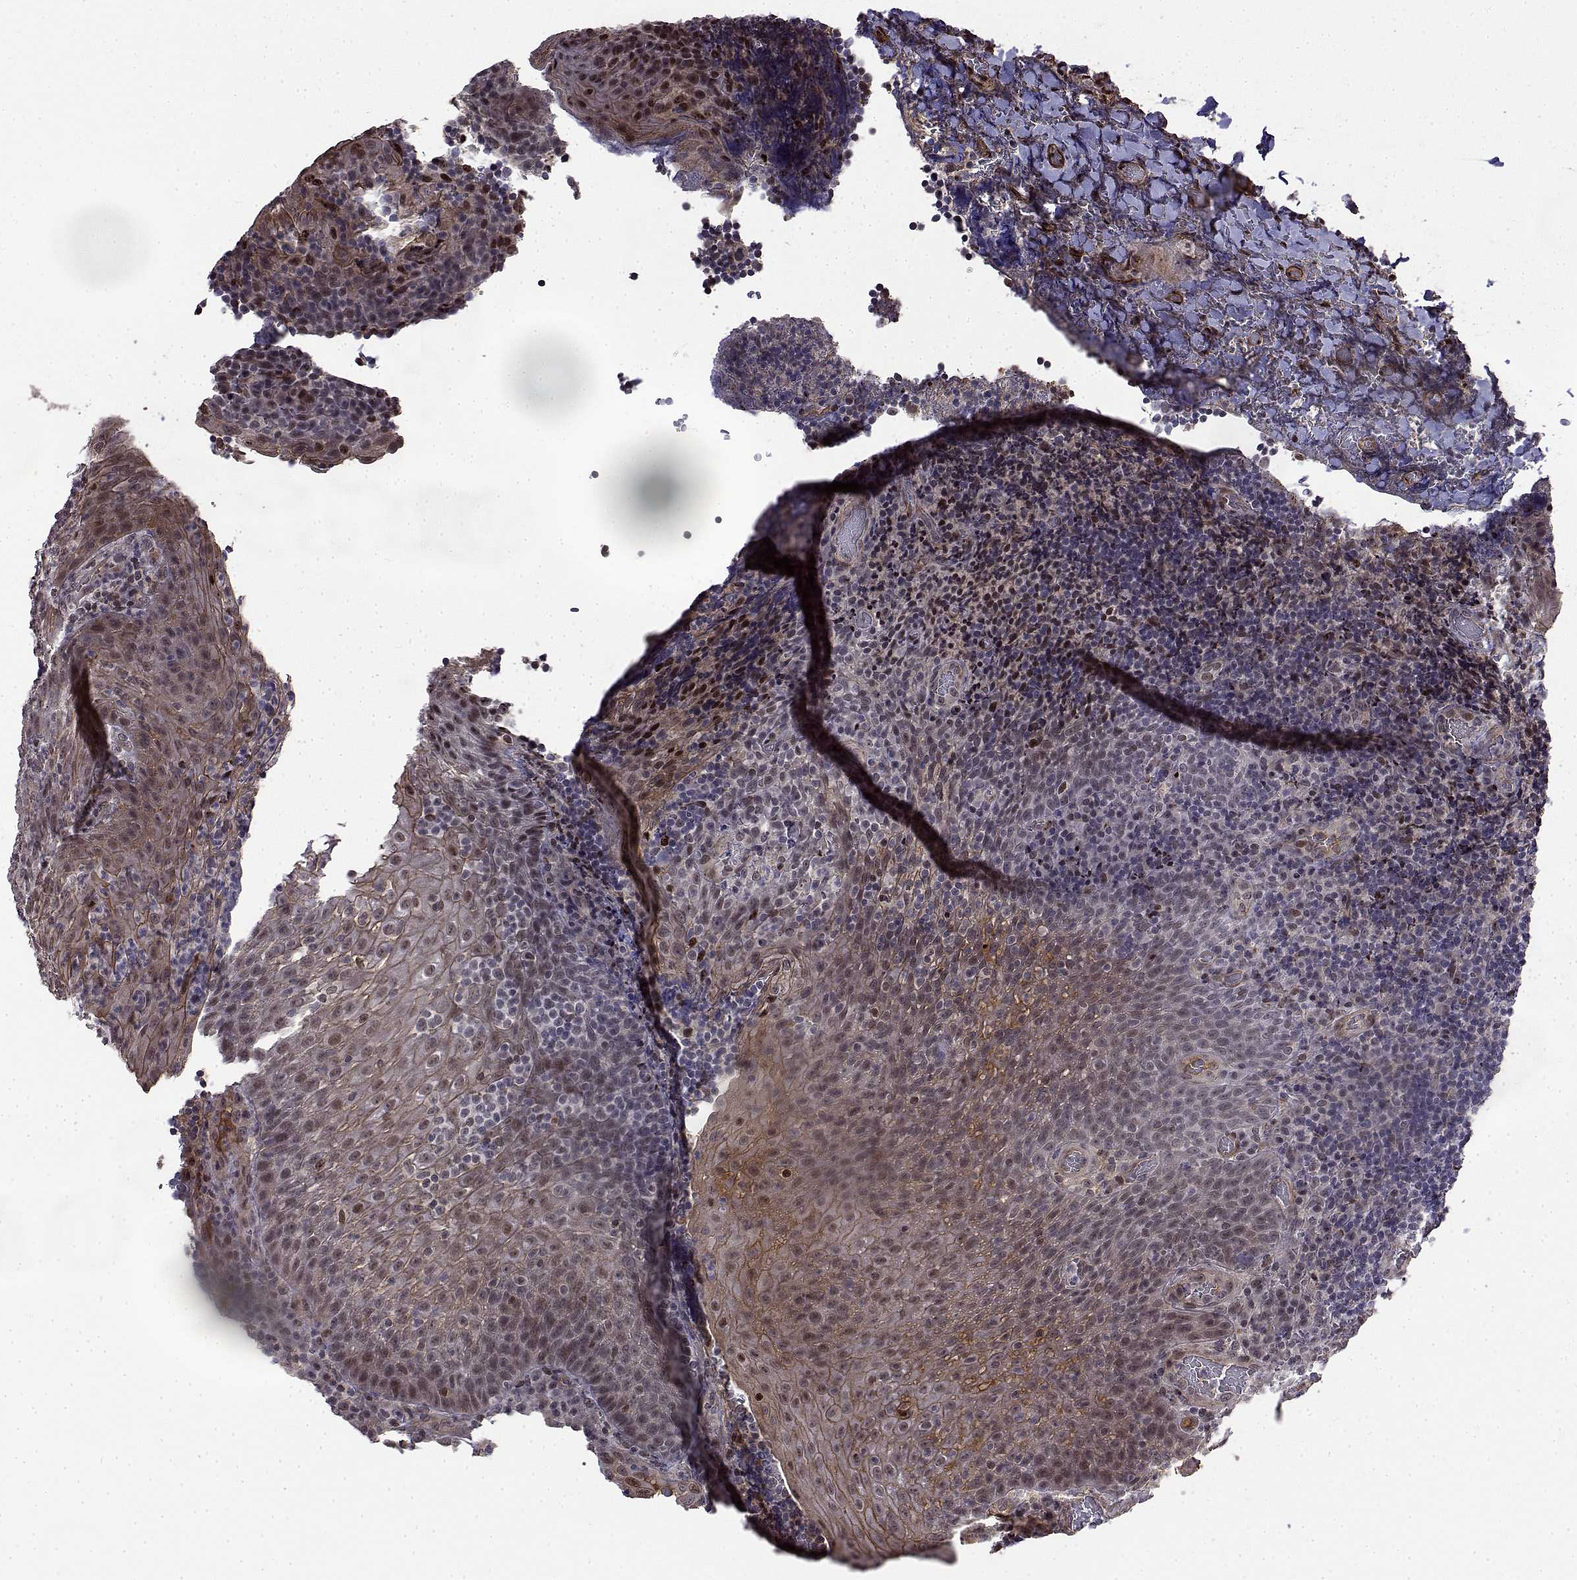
{"staining": {"intensity": "weak", "quantity": "25%-75%", "location": "nuclear"}, "tissue": "tonsil", "cell_type": "Germinal center cells", "image_type": "normal", "snomed": [{"axis": "morphology", "description": "Normal tissue, NOS"}, {"axis": "topography", "description": "Tonsil"}], "caption": "Benign tonsil was stained to show a protein in brown. There is low levels of weak nuclear staining in about 25%-75% of germinal center cells.", "gene": "ITGA7", "patient": {"sex": "male", "age": 17}}